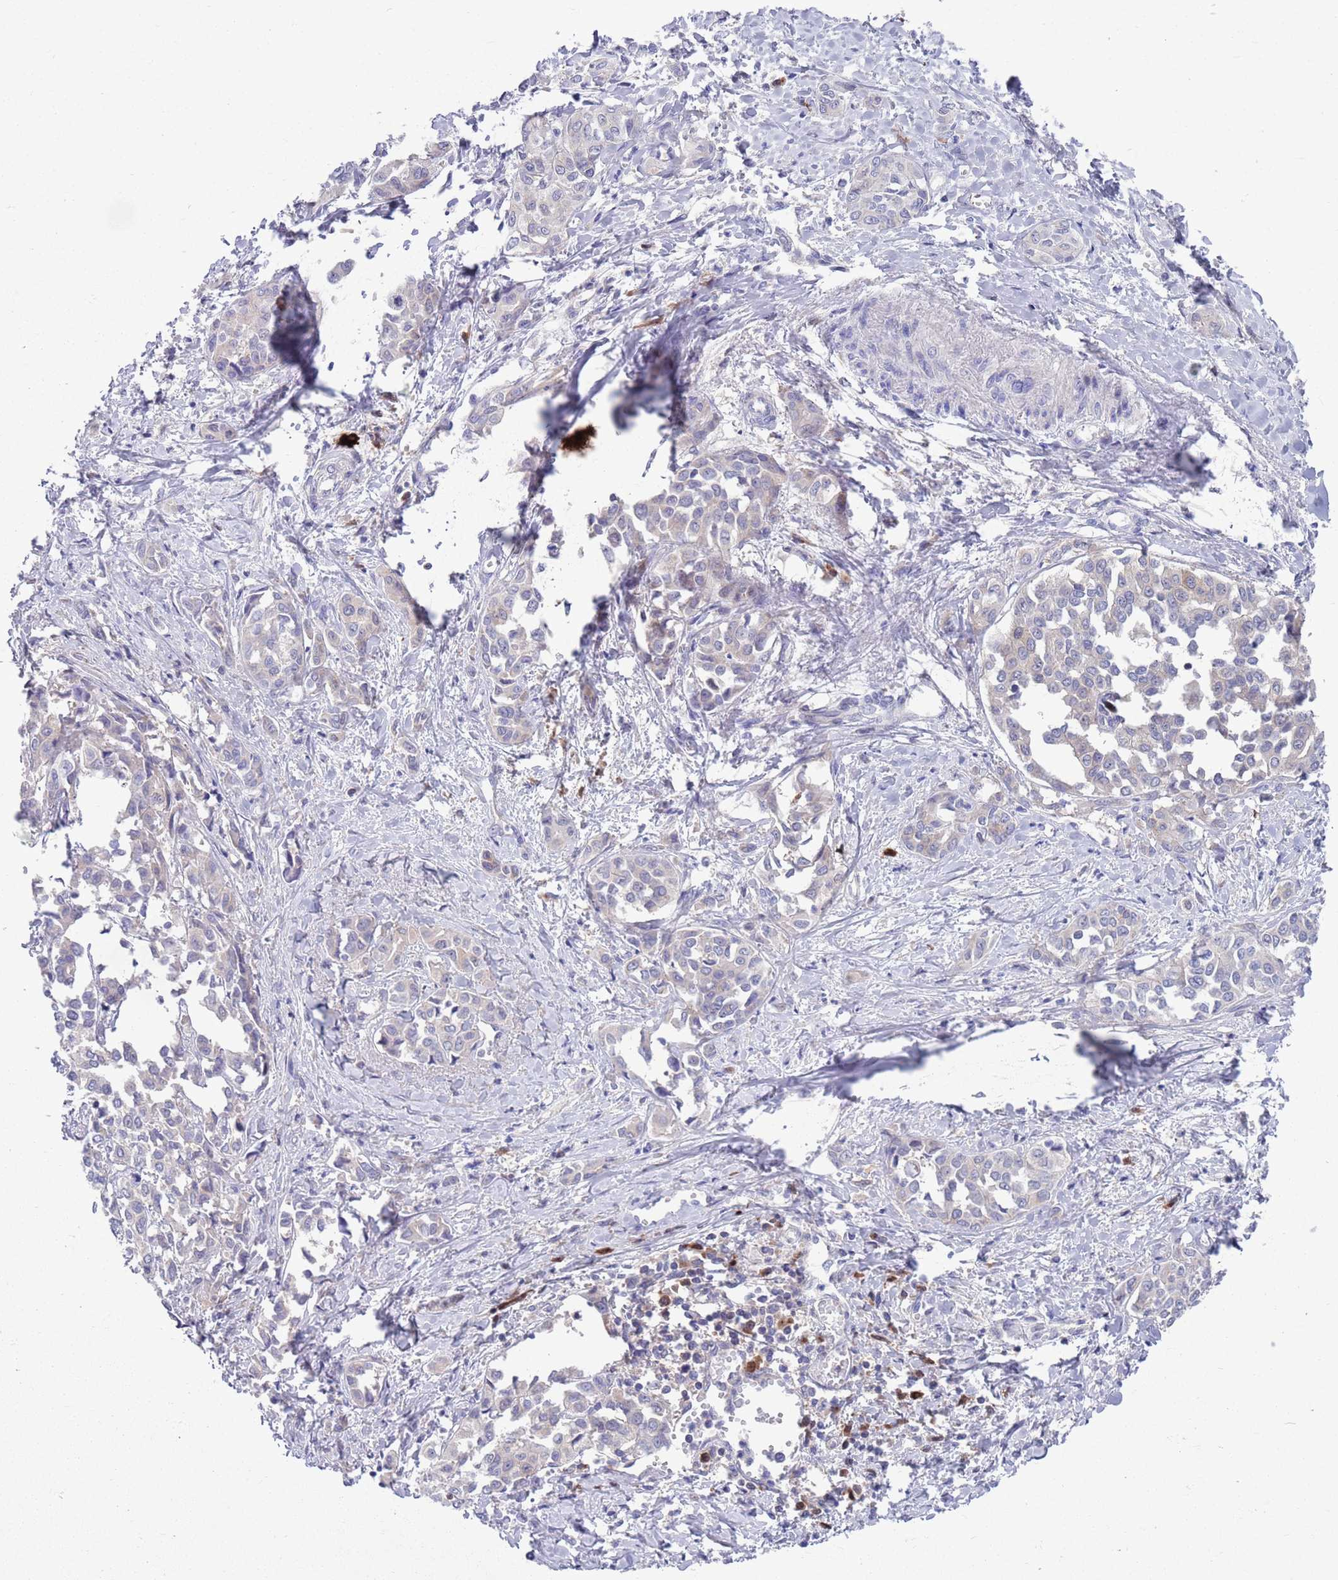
{"staining": {"intensity": "negative", "quantity": "none", "location": "none"}, "tissue": "liver cancer", "cell_type": "Tumor cells", "image_type": "cancer", "snomed": [{"axis": "morphology", "description": "Cholangiocarcinoma"}, {"axis": "topography", "description": "Liver"}], "caption": "This micrograph is of liver cholangiocarcinoma stained with IHC to label a protein in brown with the nuclei are counter-stained blue. There is no expression in tumor cells.", "gene": "KLHL29", "patient": {"sex": "female", "age": 77}}